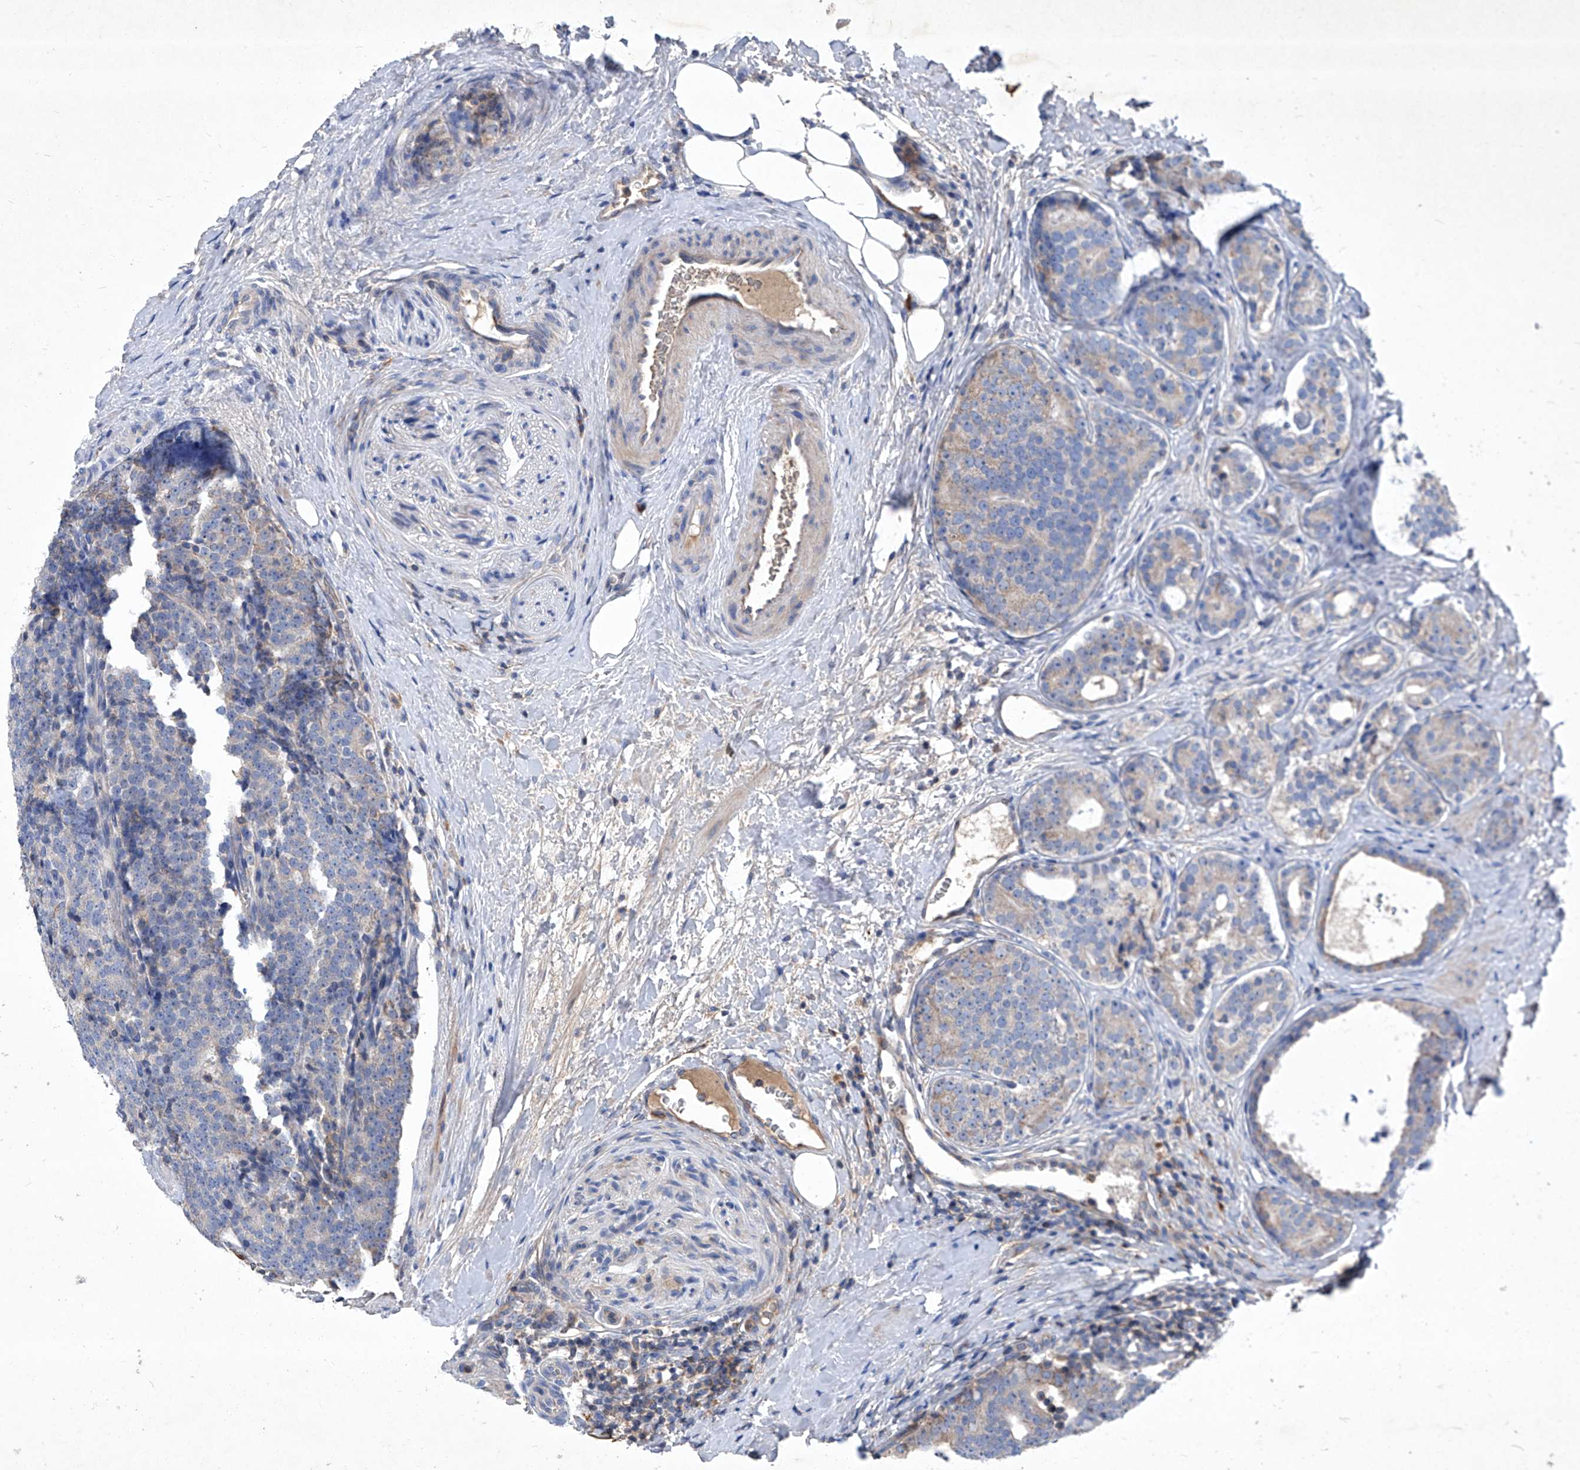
{"staining": {"intensity": "weak", "quantity": "25%-75%", "location": "cytoplasmic/membranous"}, "tissue": "prostate cancer", "cell_type": "Tumor cells", "image_type": "cancer", "snomed": [{"axis": "morphology", "description": "Adenocarcinoma, High grade"}, {"axis": "topography", "description": "Prostate"}], "caption": "High-power microscopy captured an IHC photomicrograph of prostate cancer (high-grade adenocarcinoma), revealing weak cytoplasmic/membranous expression in approximately 25%-75% of tumor cells.", "gene": "EPHA8", "patient": {"sex": "male", "age": 56}}